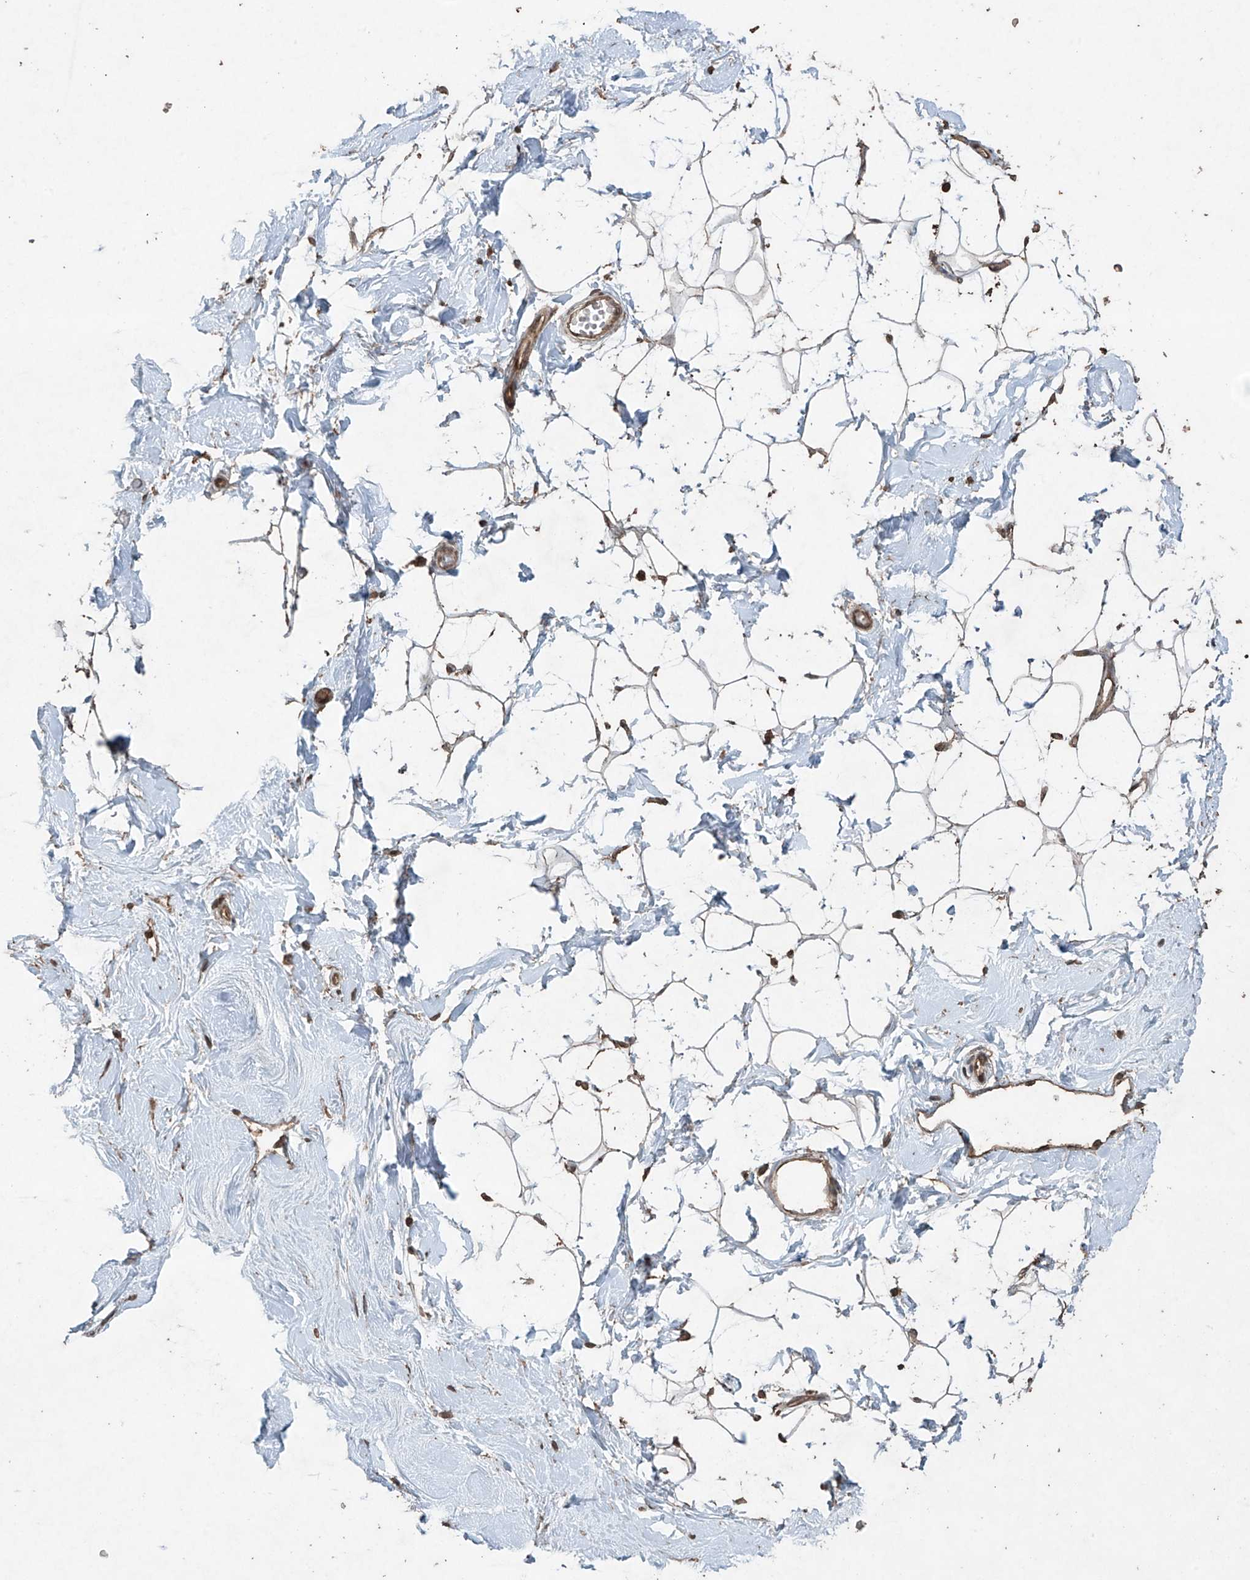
{"staining": {"intensity": "strong", "quantity": ">75%", "location": "cytoplasmic/membranous"}, "tissue": "breast", "cell_type": "Adipocytes", "image_type": "normal", "snomed": [{"axis": "morphology", "description": "Normal tissue, NOS"}, {"axis": "topography", "description": "Breast"}], "caption": "A micrograph of human breast stained for a protein exhibits strong cytoplasmic/membranous brown staining in adipocytes.", "gene": "PGPEP1", "patient": {"sex": "female", "age": 26}}